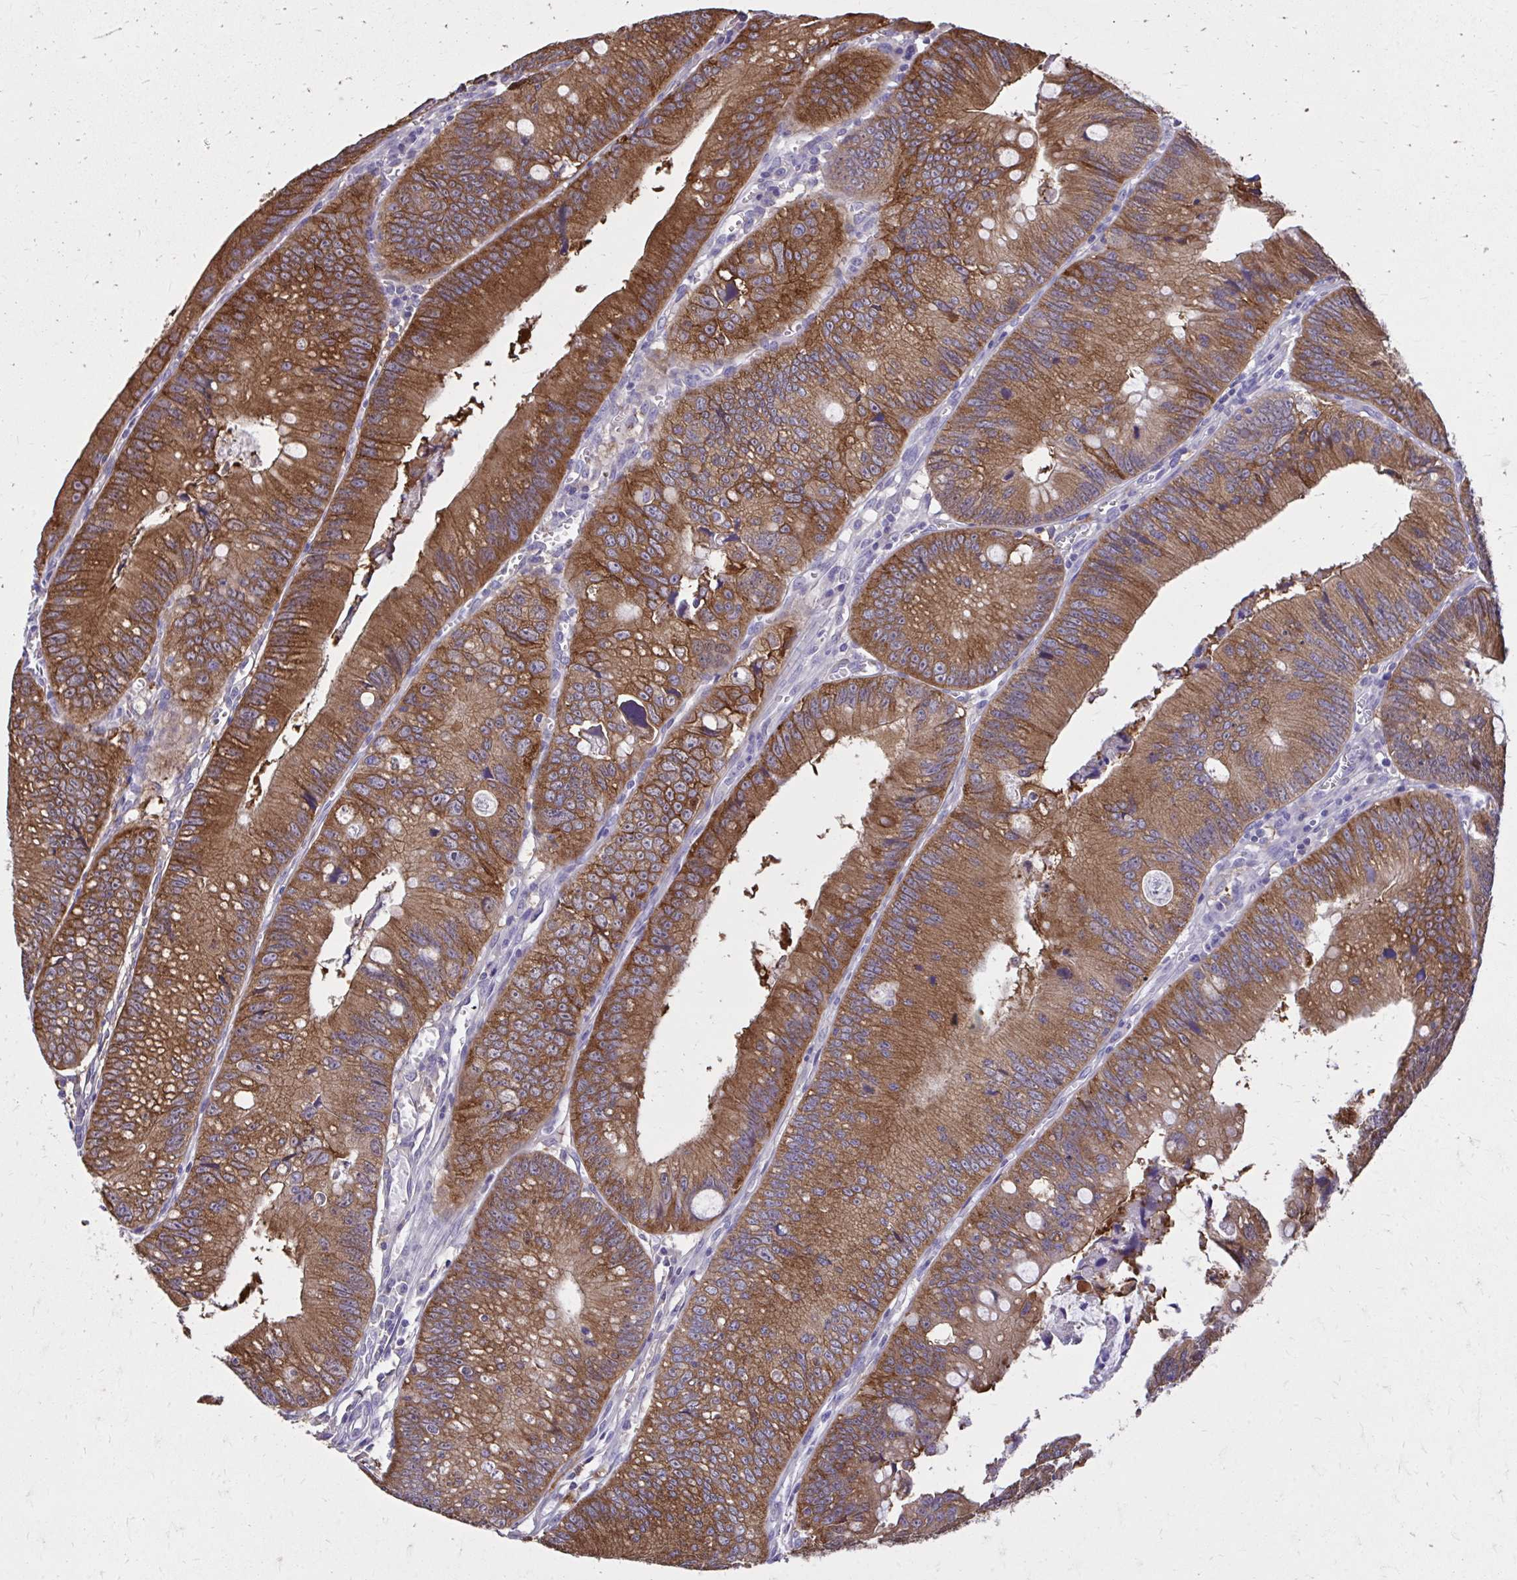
{"staining": {"intensity": "moderate", "quantity": ">75%", "location": "cytoplasmic/membranous"}, "tissue": "colorectal cancer", "cell_type": "Tumor cells", "image_type": "cancer", "snomed": [{"axis": "morphology", "description": "Adenocarcinoma, NOS"}, {"axis": "topography", "description": "Rectum"}], "caption": "This histopathology image displays immunohistochemistry staining of human colorectal cancer (adenocarcinoma), with medium moderate cytoplasmic/membranous staining in about >75% of tumor cells.", "gene": "EPB41L1", "patient": {"sex": "female", "age": 81}}